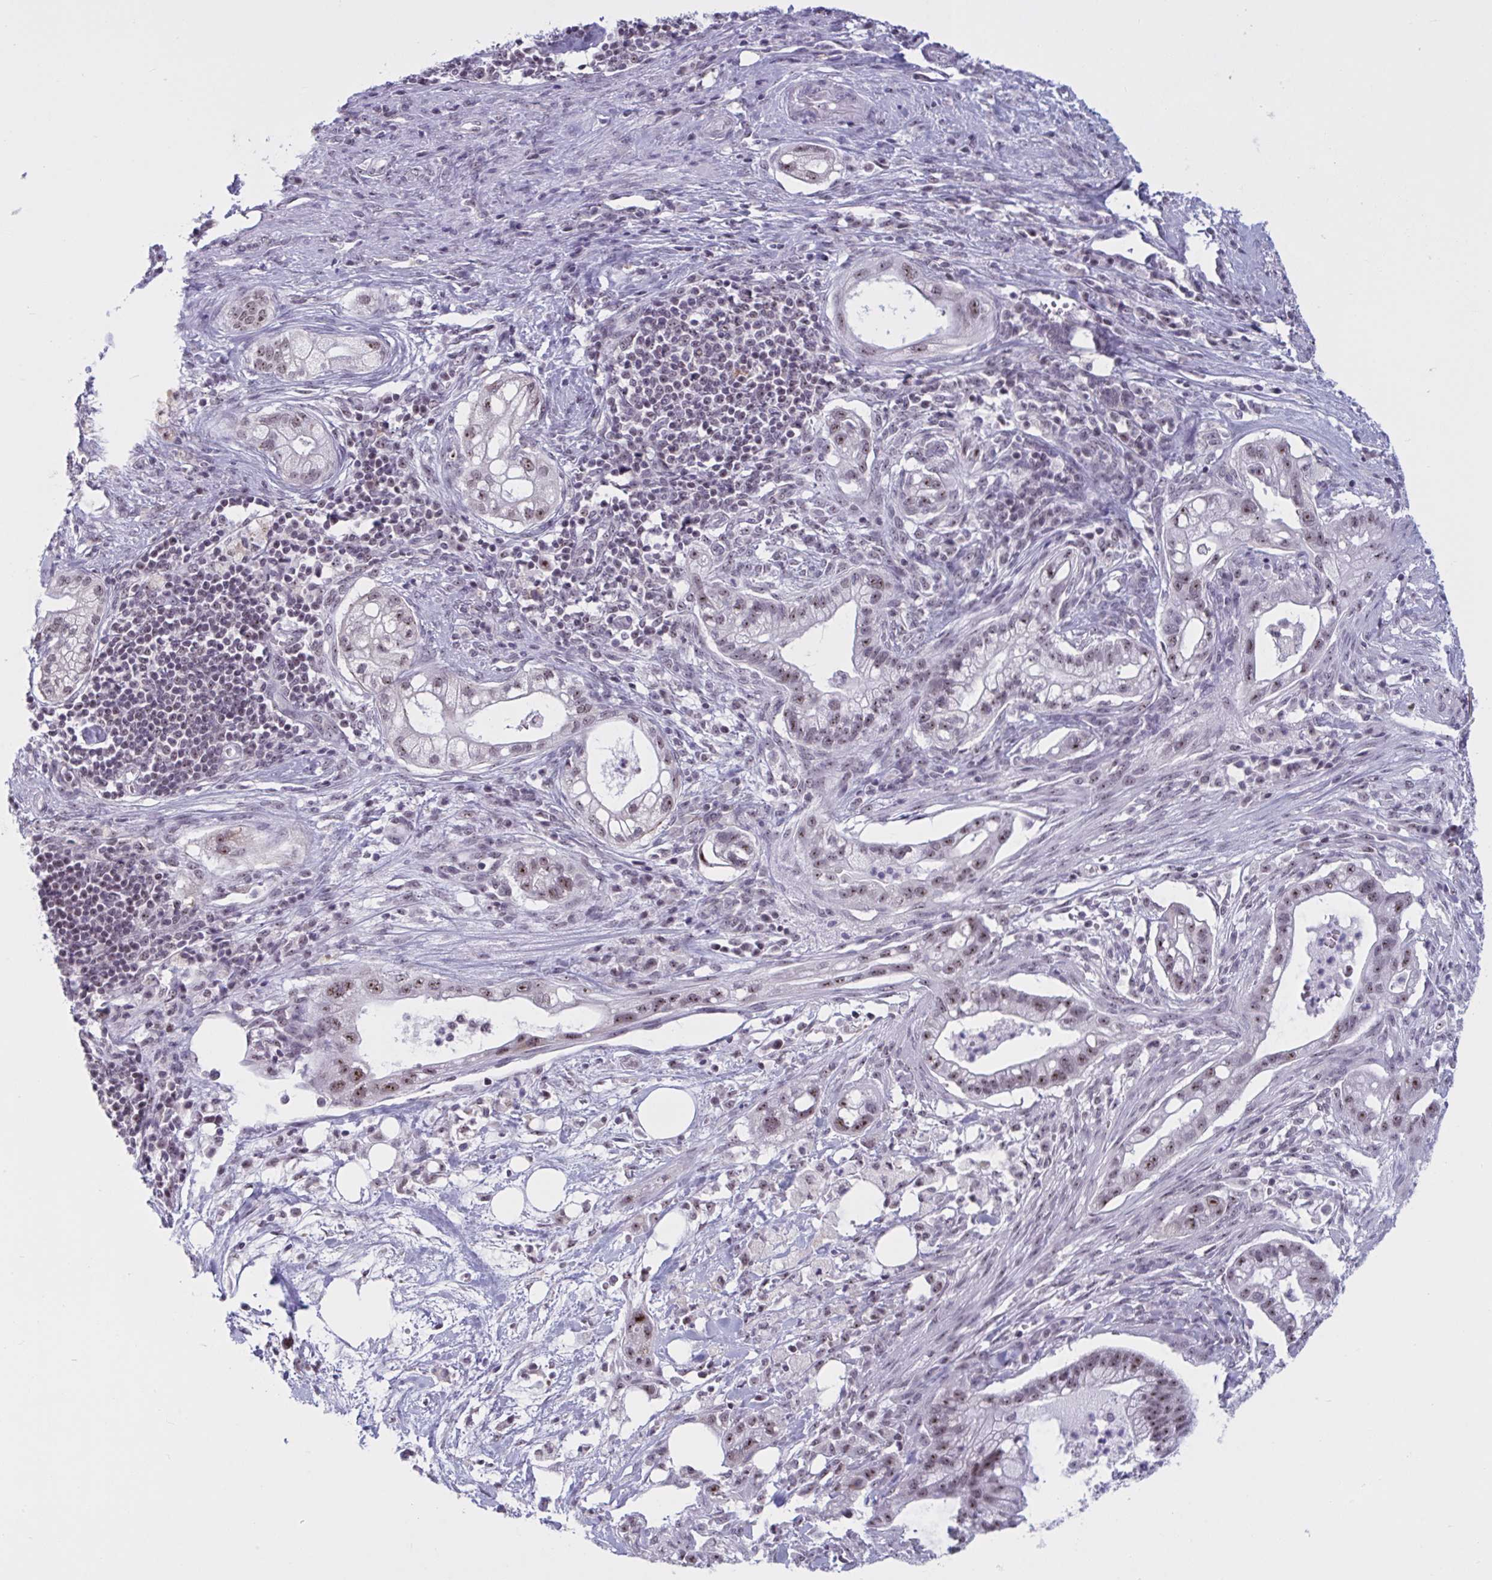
{"staining": {"intensity": "moderate", "quantity": ">75%", "location": "nuclear"}, "tissue": "pancreatic cancer", "cell_type": "Tumor cells", "image_type": "cancer", "snomed": [{"axis": "morphology", "description": "Adenocarcinoma, NOS"}, {"axis": "topography", "description": "Pancreas"}], "caption": "Pancreatic cancer tissue demonstrates moderate nuclear expression in about >75% of tumor cells", "gene": "TGM6", "patient": {"sex": "male", "age": 44}}